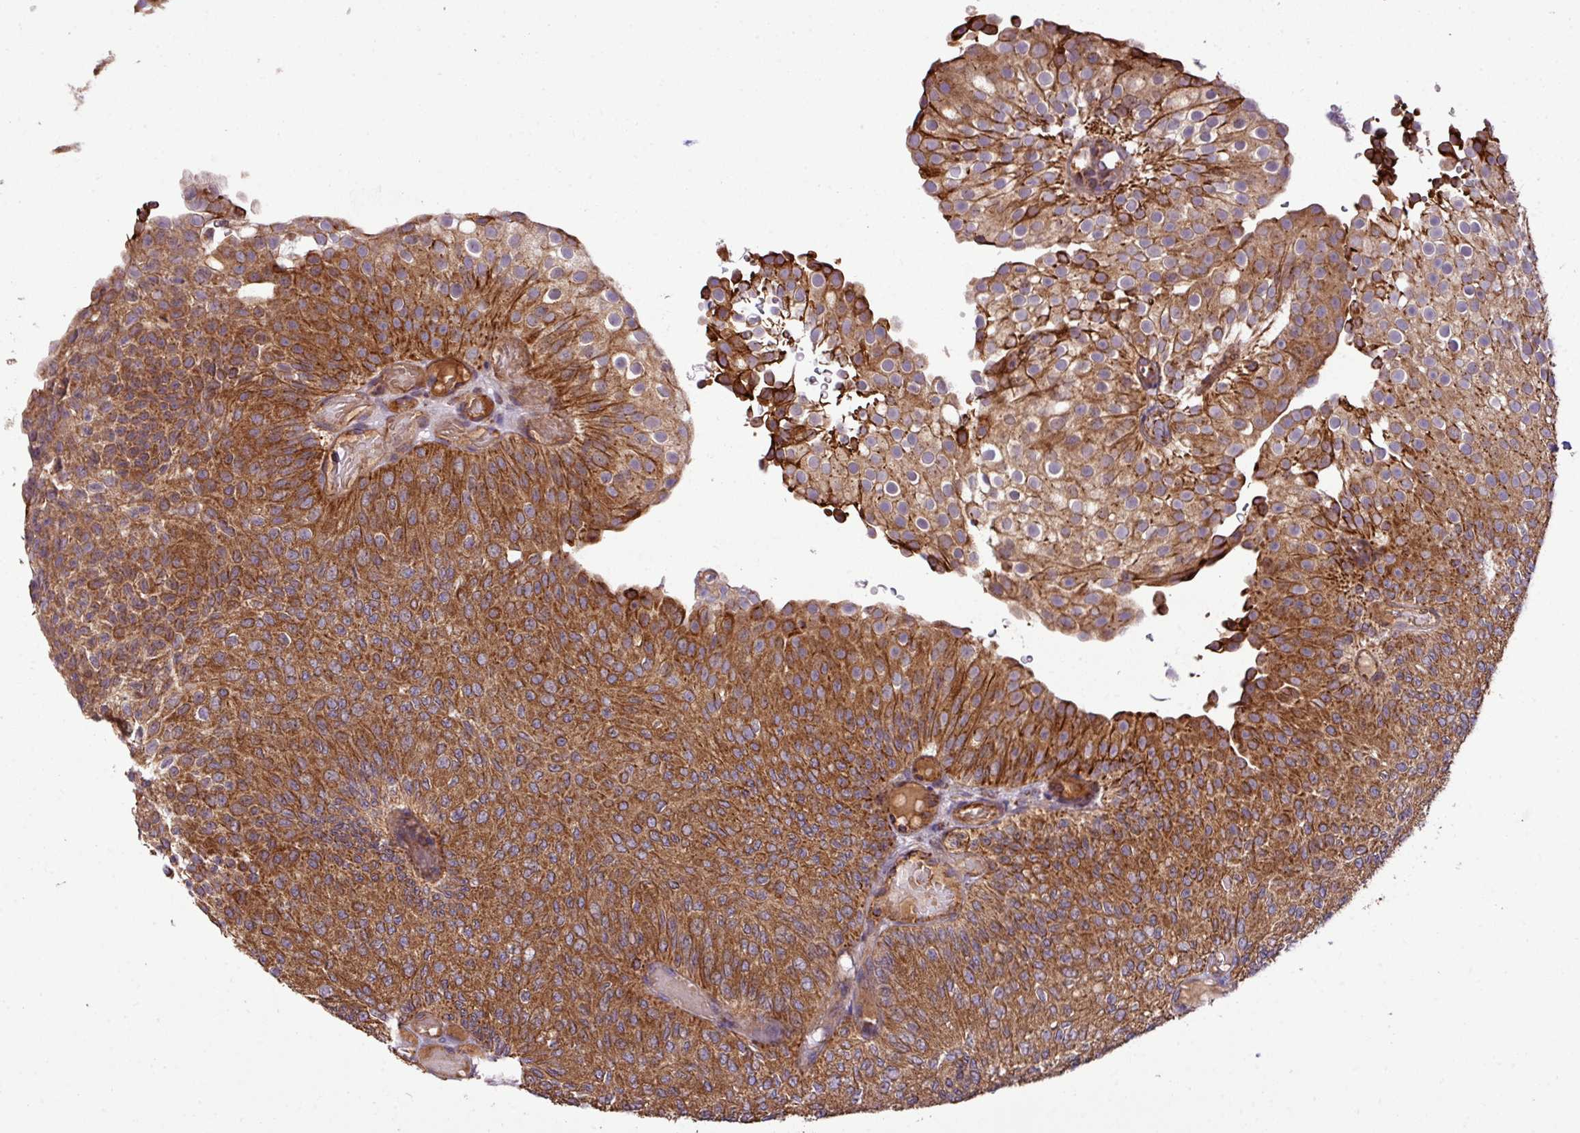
{"staining": {"intensity": "strong", "quantity": ">75%", "location": "cytoplasmic/membranous"}, "tissue": "urothelial cancer", "cell_type": "Tumor cells", "image_type": "cancer", "snomed": [{"axis": "morphology", "description": "Urothelial carcinoma, Low grade"}, {"axis": "topography", "description": "Urinary bladder"}], "caption": "Immunohistochemical staining of urothelial carcinoma (low-grade) exhibits high levels of strong cytoplasmic/membranous protein staining in approximately >75% of tumor cells. (DAB IHC with brightfield microscopy, high magnification).", "gene": "ZNF569", "patient": {"sex": "male", "age": 78}}